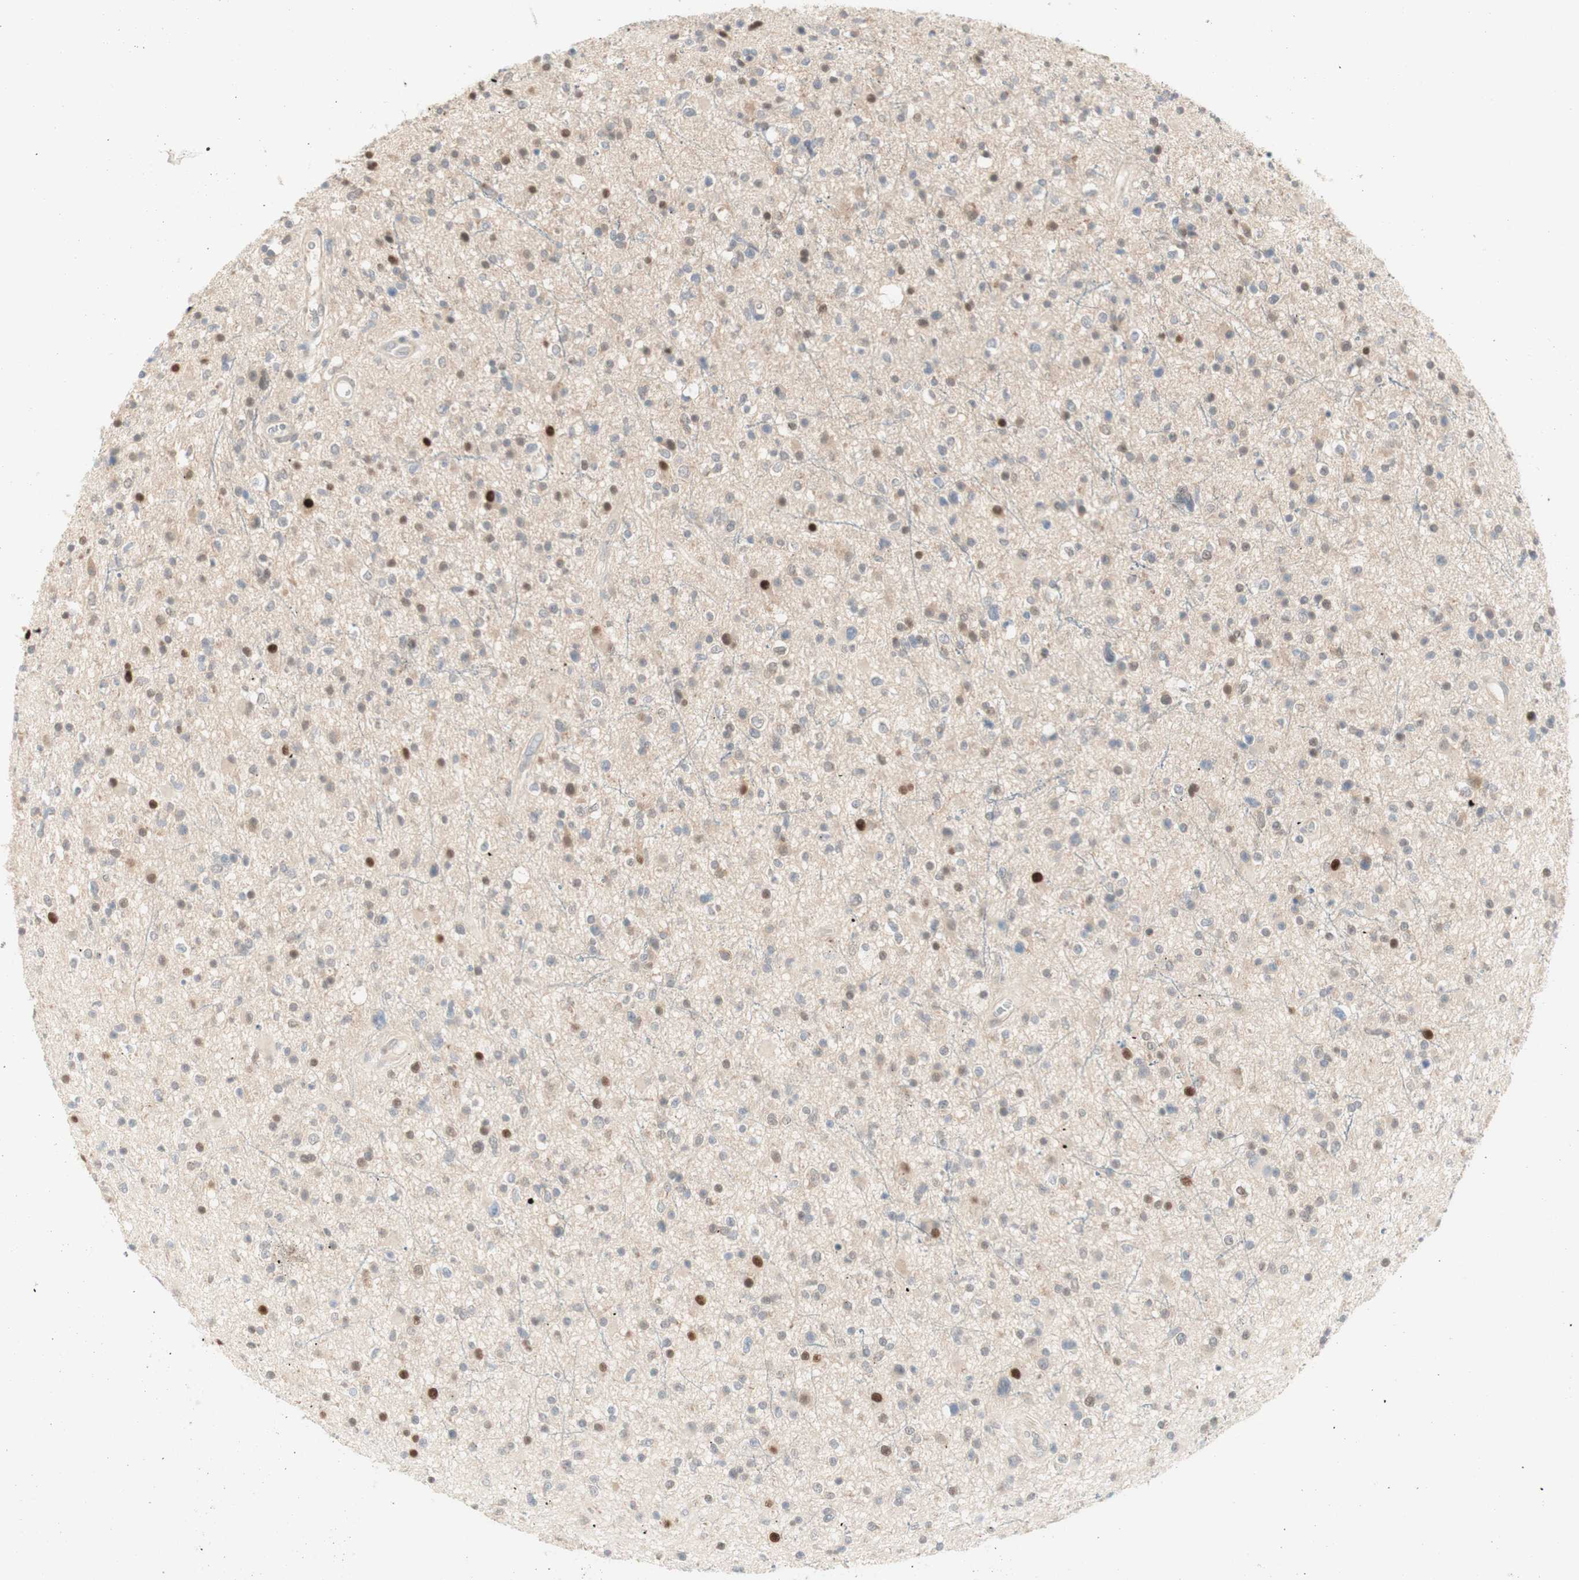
{"staining": {"intensity": "weak", "quantity": "25%-75%", "location": "nuclear"}, "tissue": "glioma", "cell_type": "Tumor cells", "image_type": "cancer", "snomed": [{"axis": "morphology", "description": "Glioma, malignant, High grade"}, {"axis": "topography", "description": "Brain"}], "caption": "The histopathology image shows staining of malignant glioma (high-grade), revealing weak nuclear protein expression (brown color) within tumor cells. Using DAB (3,3'-diaminobenzidine) (brown) and hematoxylin (blue) stains, captured at high magnification using brightfield microscopy.", "gene": "RFNG", "patient": {"sex": "male", "age": 33}}